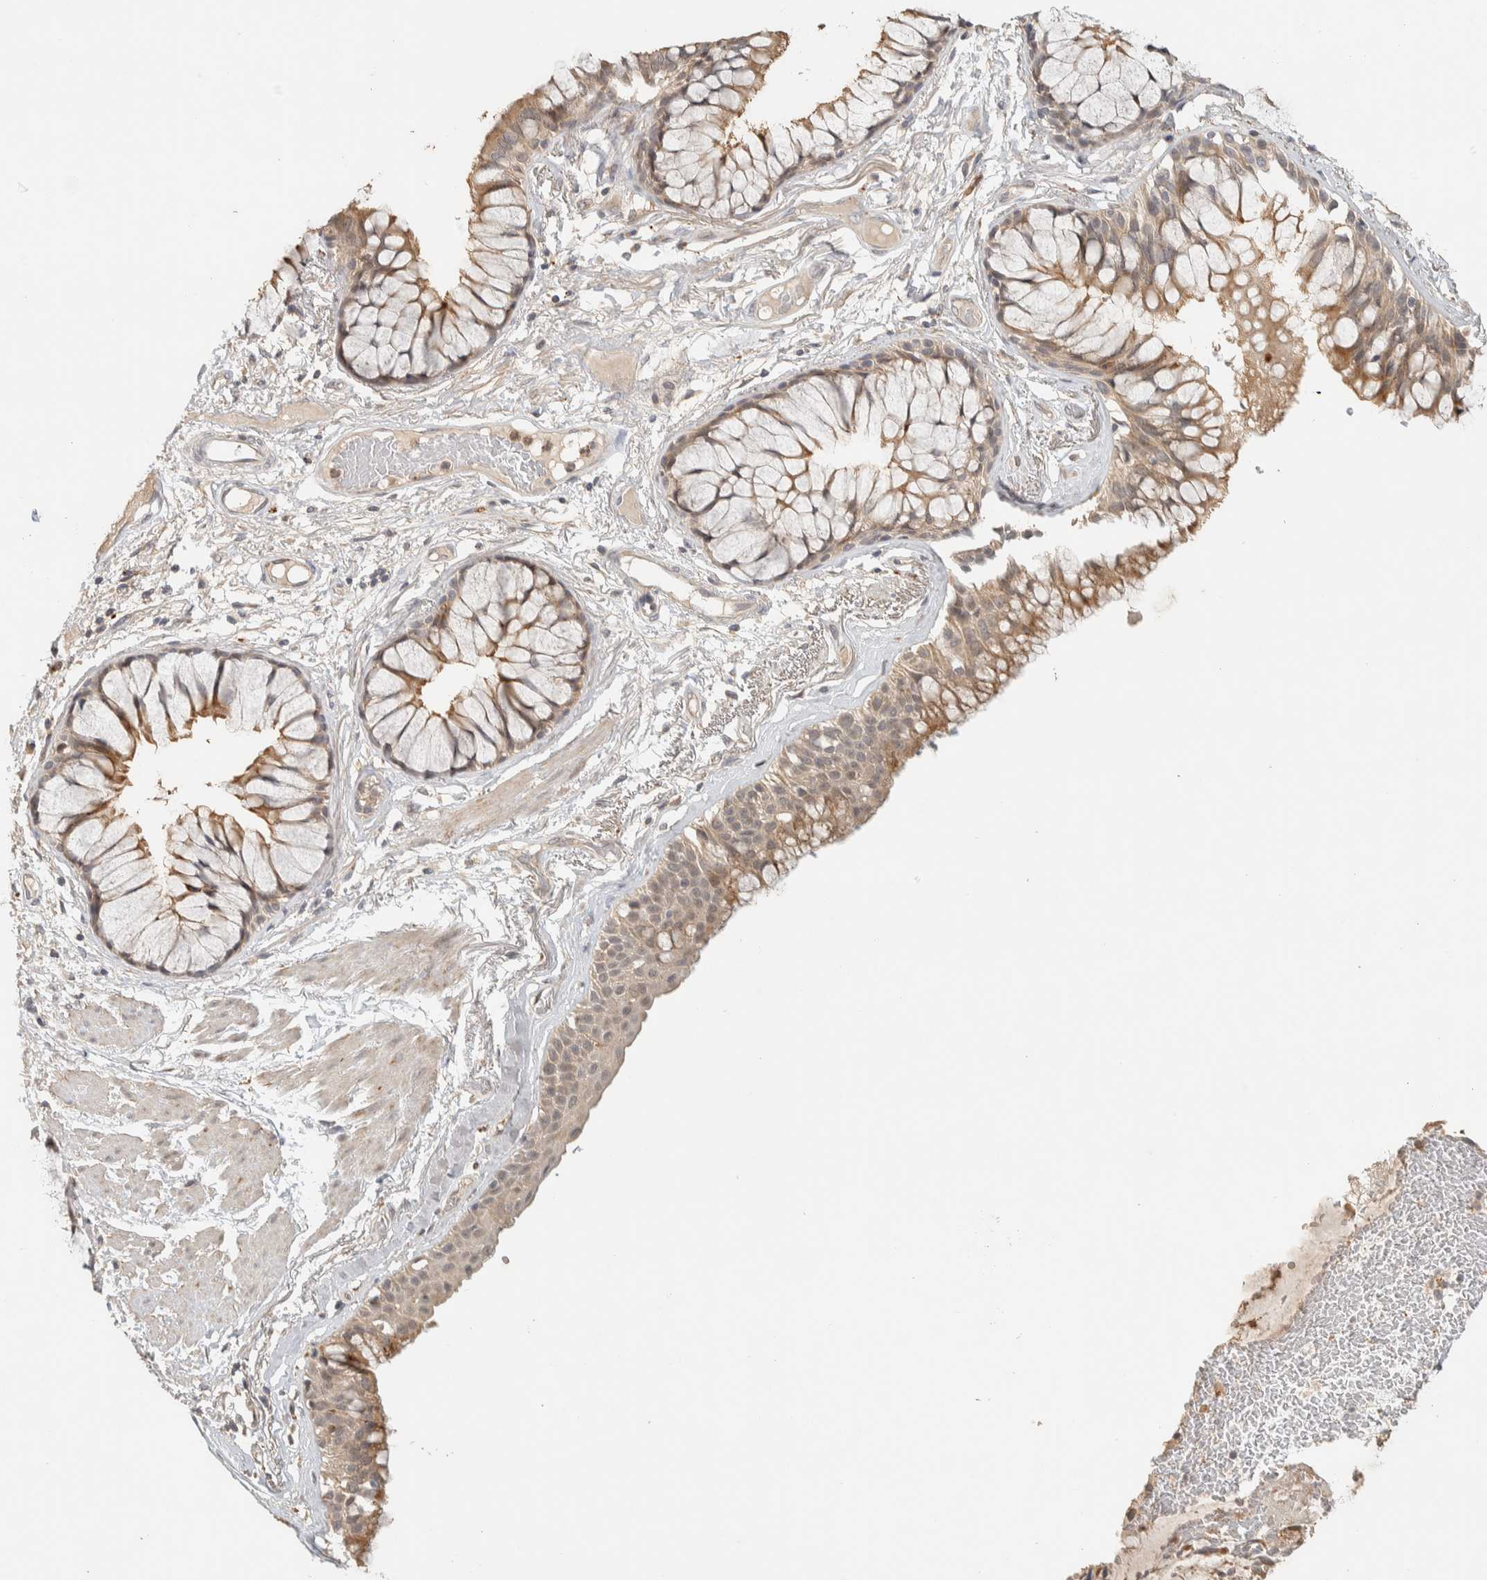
{"staining": {"intensity": "moderate", "quantity": ">75%", "location": "cytoplasmic/membranous"}, "tissue": "bronchus", "cell_type": "Respiratory epithelial cells", "image_type": "normal", "snomed": [{"axis": "morphology", "description": "Normal tissue, NOS"}, {"axis": "topography", "description": "Bronchus"}], "caption": "Respiratory epithelial cells display medium levels of moderate cytoplasmic/membranous staining in about >75% of cells in unremarkable human bronchus.", "gene": "ITPA", "patient": {"sex": "male", "age": 66}}